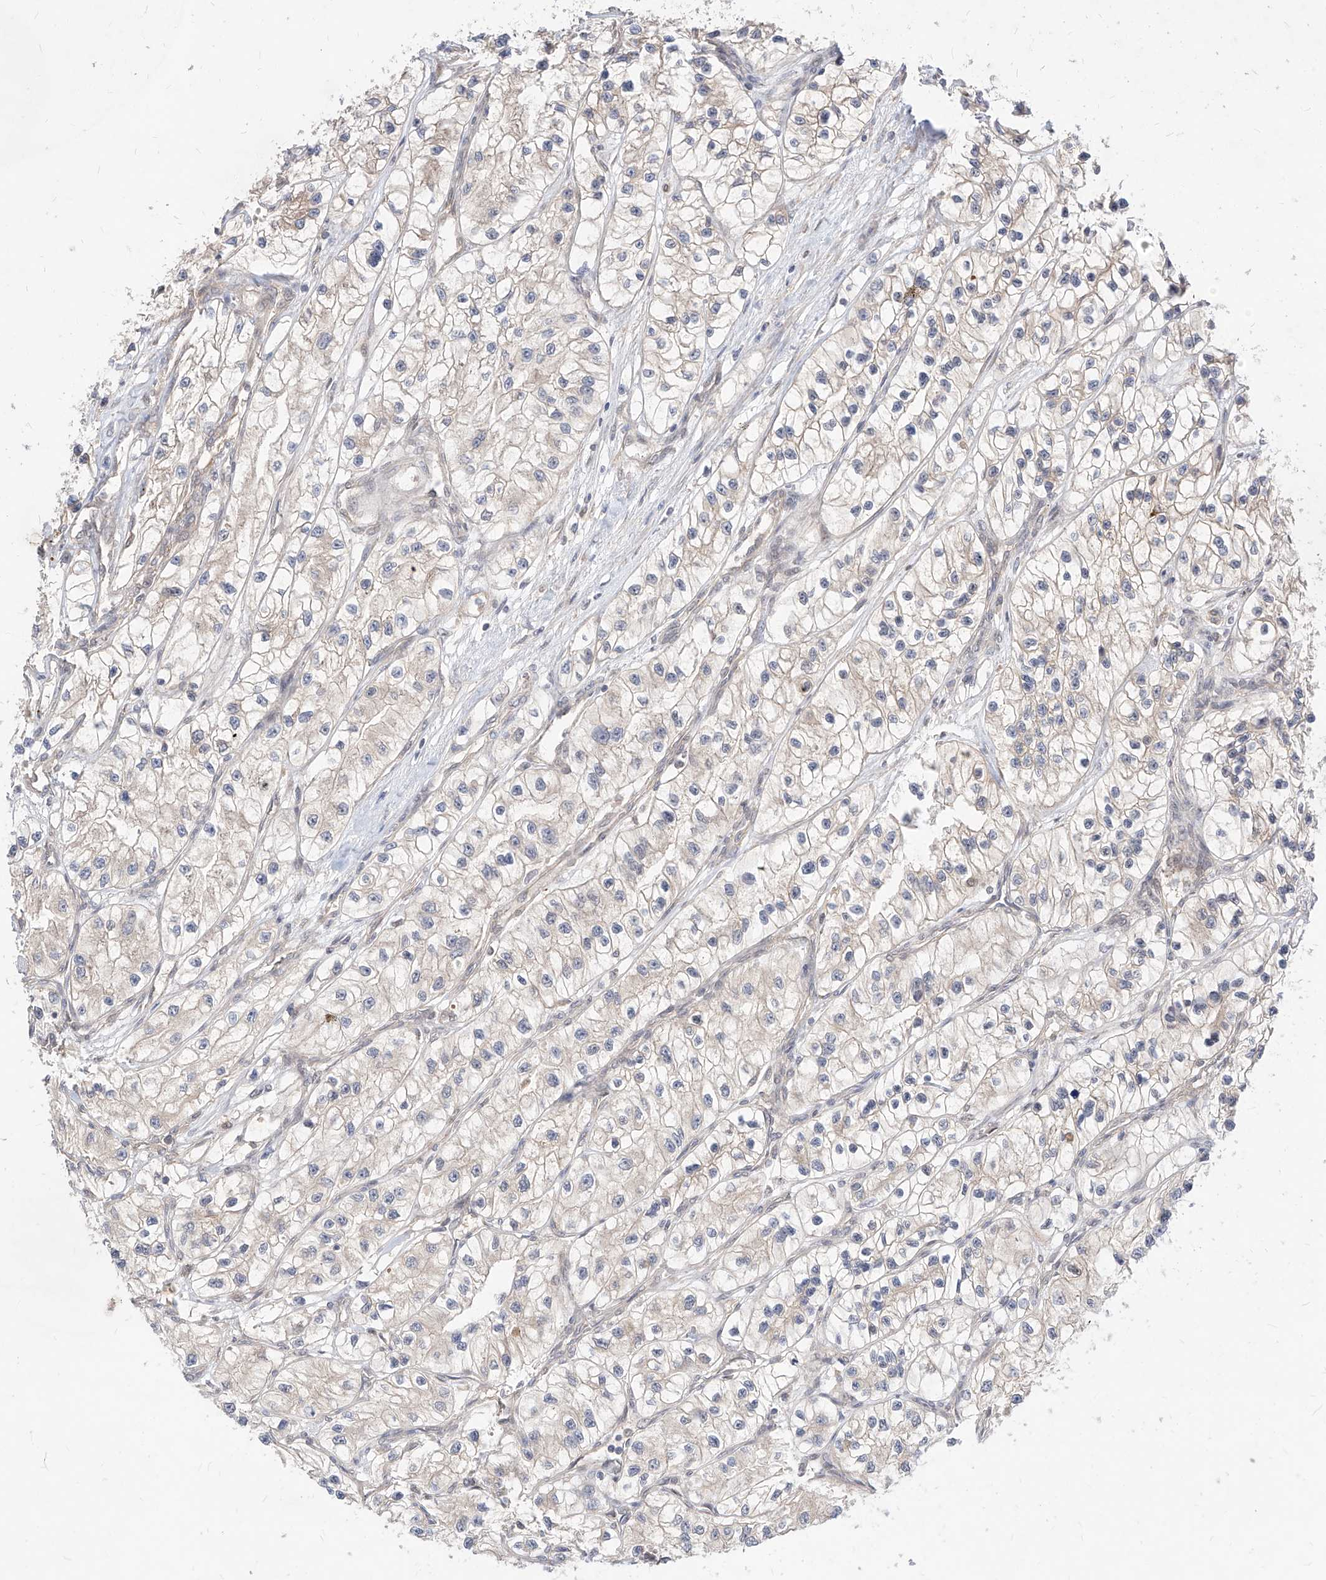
{"staining": {"intensity": "negative", "quantity": "none", "location": "none"}, "tissue": "renal cancer", "cell_type": "Tumor cells", "image_type": "cancer", "snomed": [{"axis": "morphology", "description": "Adenocarcinoma, NOS"}, {"axis": "topography", "description": "Kidney"}], "caption": "The immunohistochemistry (IHC) photomicrograph has no significant positivity in tumor cells of adenocarcinoma (renal) tissue. (DAB immunohistochemistry (IHC) with hematoxylin counter stain).", "gene": "TSNAX", "patient": {"sex": "female", "age": 57}}